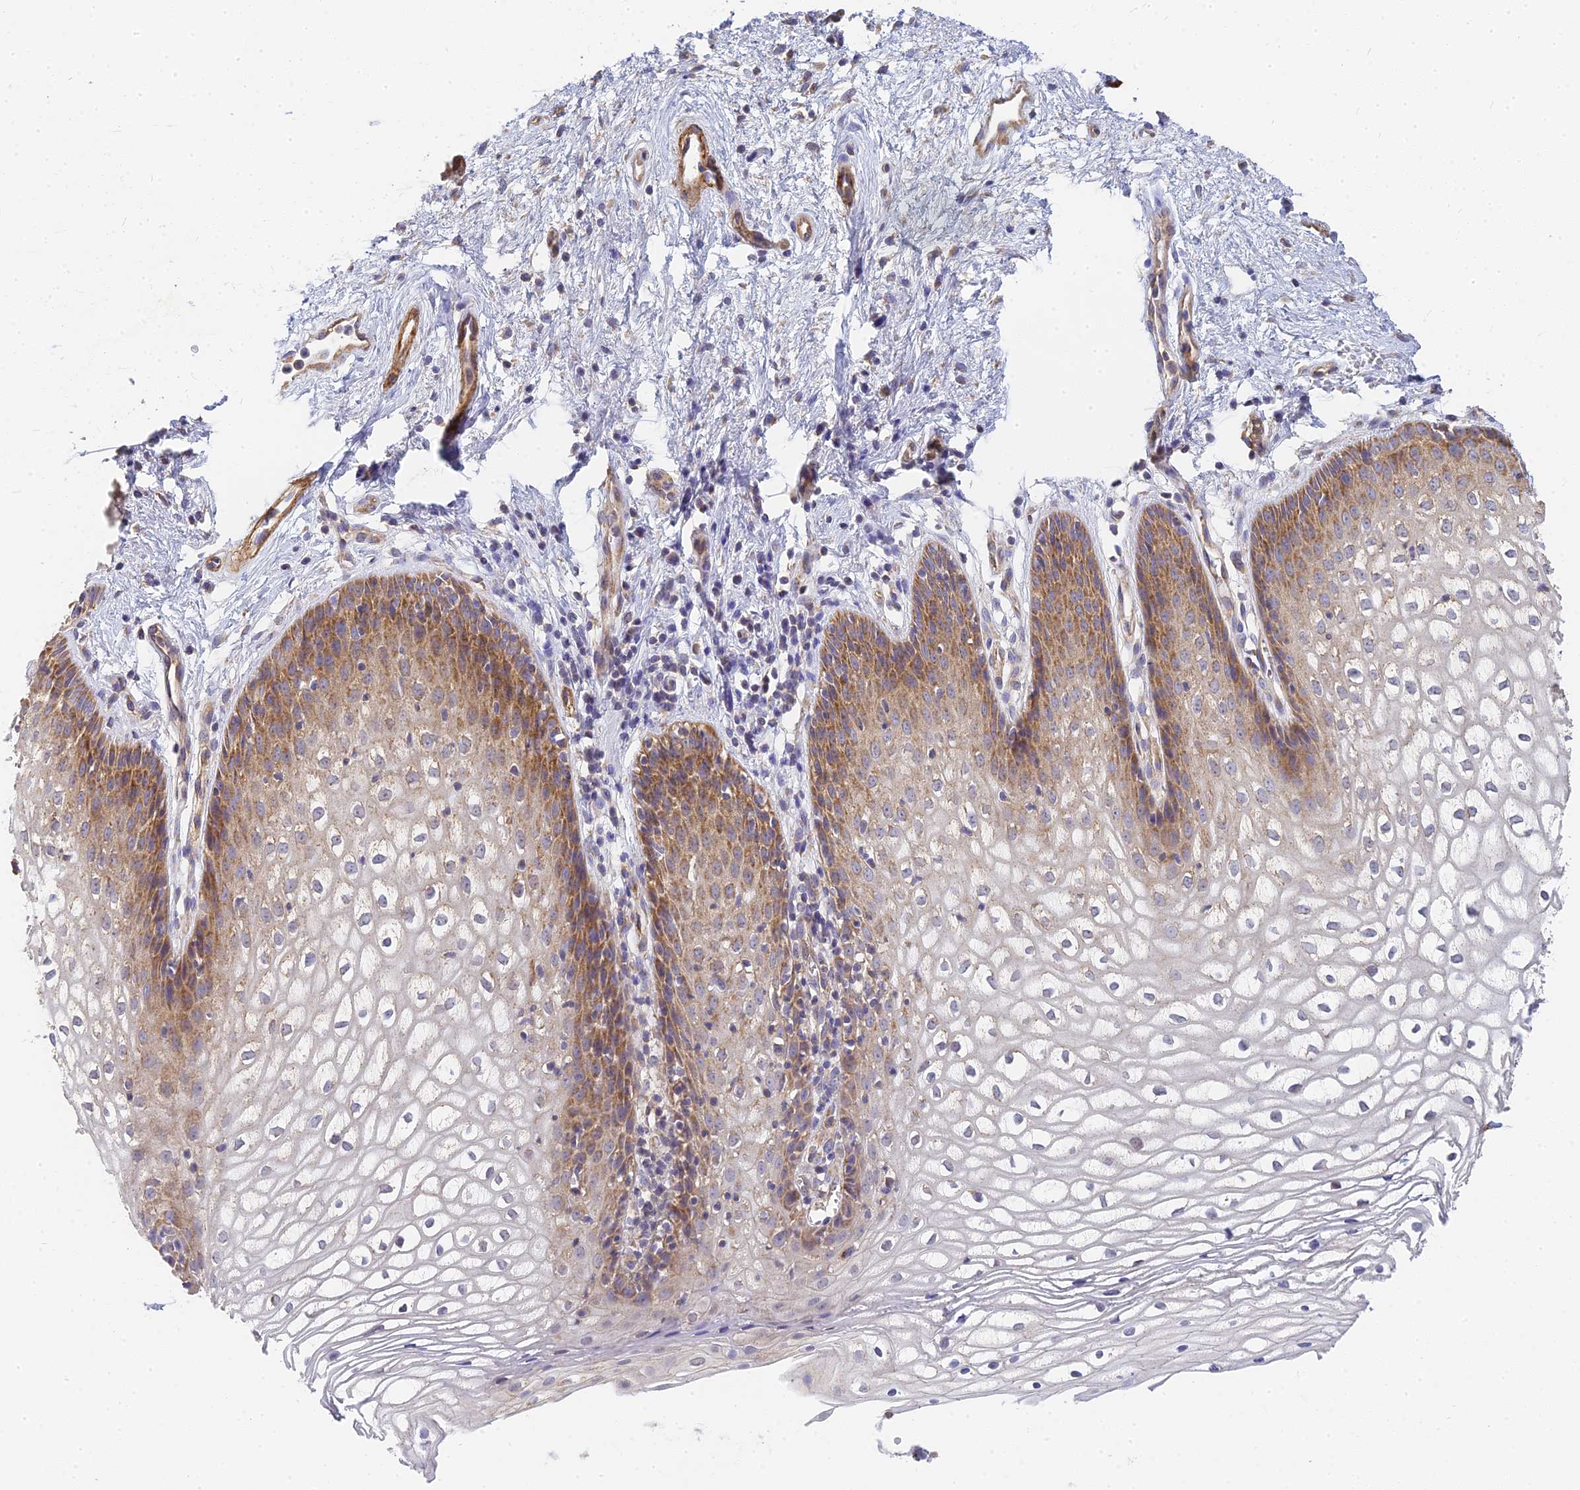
{"staining": {"intensity": "moderate", "quantity": "25%-75%", "location": "cytoplasmic/membranous"}, "tissue": "vagina", "cell_type": "Squamous epithelial cells", "image_type": "normal", "snomed": [{"axis": "morphology", "description": "Normal tissue, NOS"}, {"axis": "topography", "description": "Vagina"}], "caption": "Immunohistochemistry staining of benign vagina, which displays medium levels of moderate cytoplasmic/membranous positivity in about 25%-75% of squamous epithelial cells indicating moderate cytoplasmic/membranous protein expression. The staining was performed using DAB (brown) for protein detection and nuclei were counterstained in hematoxylin (blue).", "gene": "MRPL15", "patient": {"sex": "female", "age": 34}}